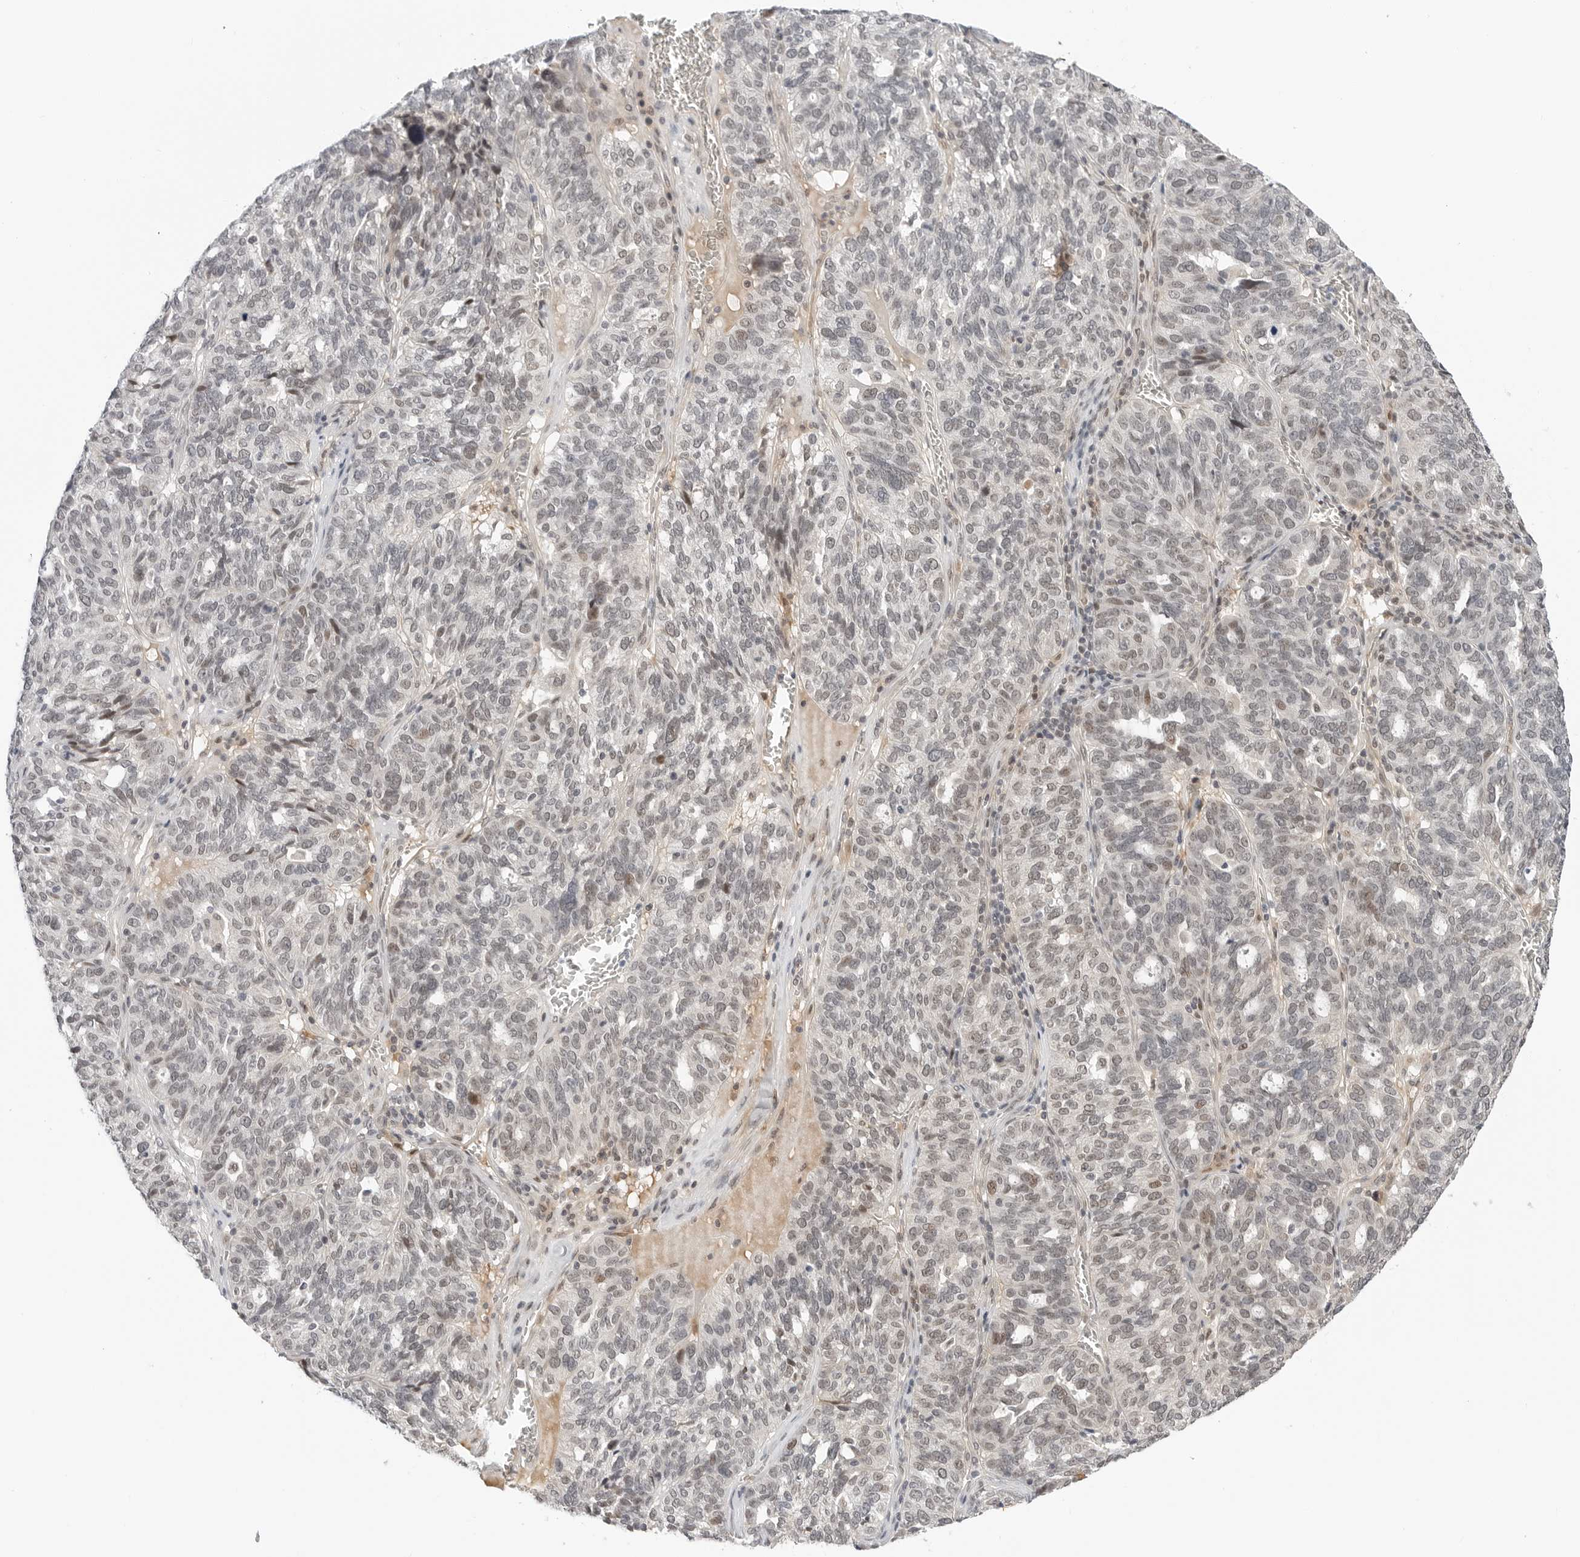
{"staining": {"intensity": "weak", "quantity": "25%-75%", "location": "nuclear"}, "tissue": "ovarian cancer", "cell_type": "Tumor cells", "image_type": "cancer", "snomed": [{"axis": "morphology", "description": "Cystadenocarcinoma, serous, NOS"}, {"axis": "topography", "description": "Ovary"}], "caption": "This histopathology image shows ovarian serous cystadenocarcinoma stained with IHC to label a protein in brown. The nuclear of tumor cells show weak positivity for the protein. Nuclei are counter-stained blue.", "gene": "TSEN2", "patient": {"sex": "female", "age": 59}}